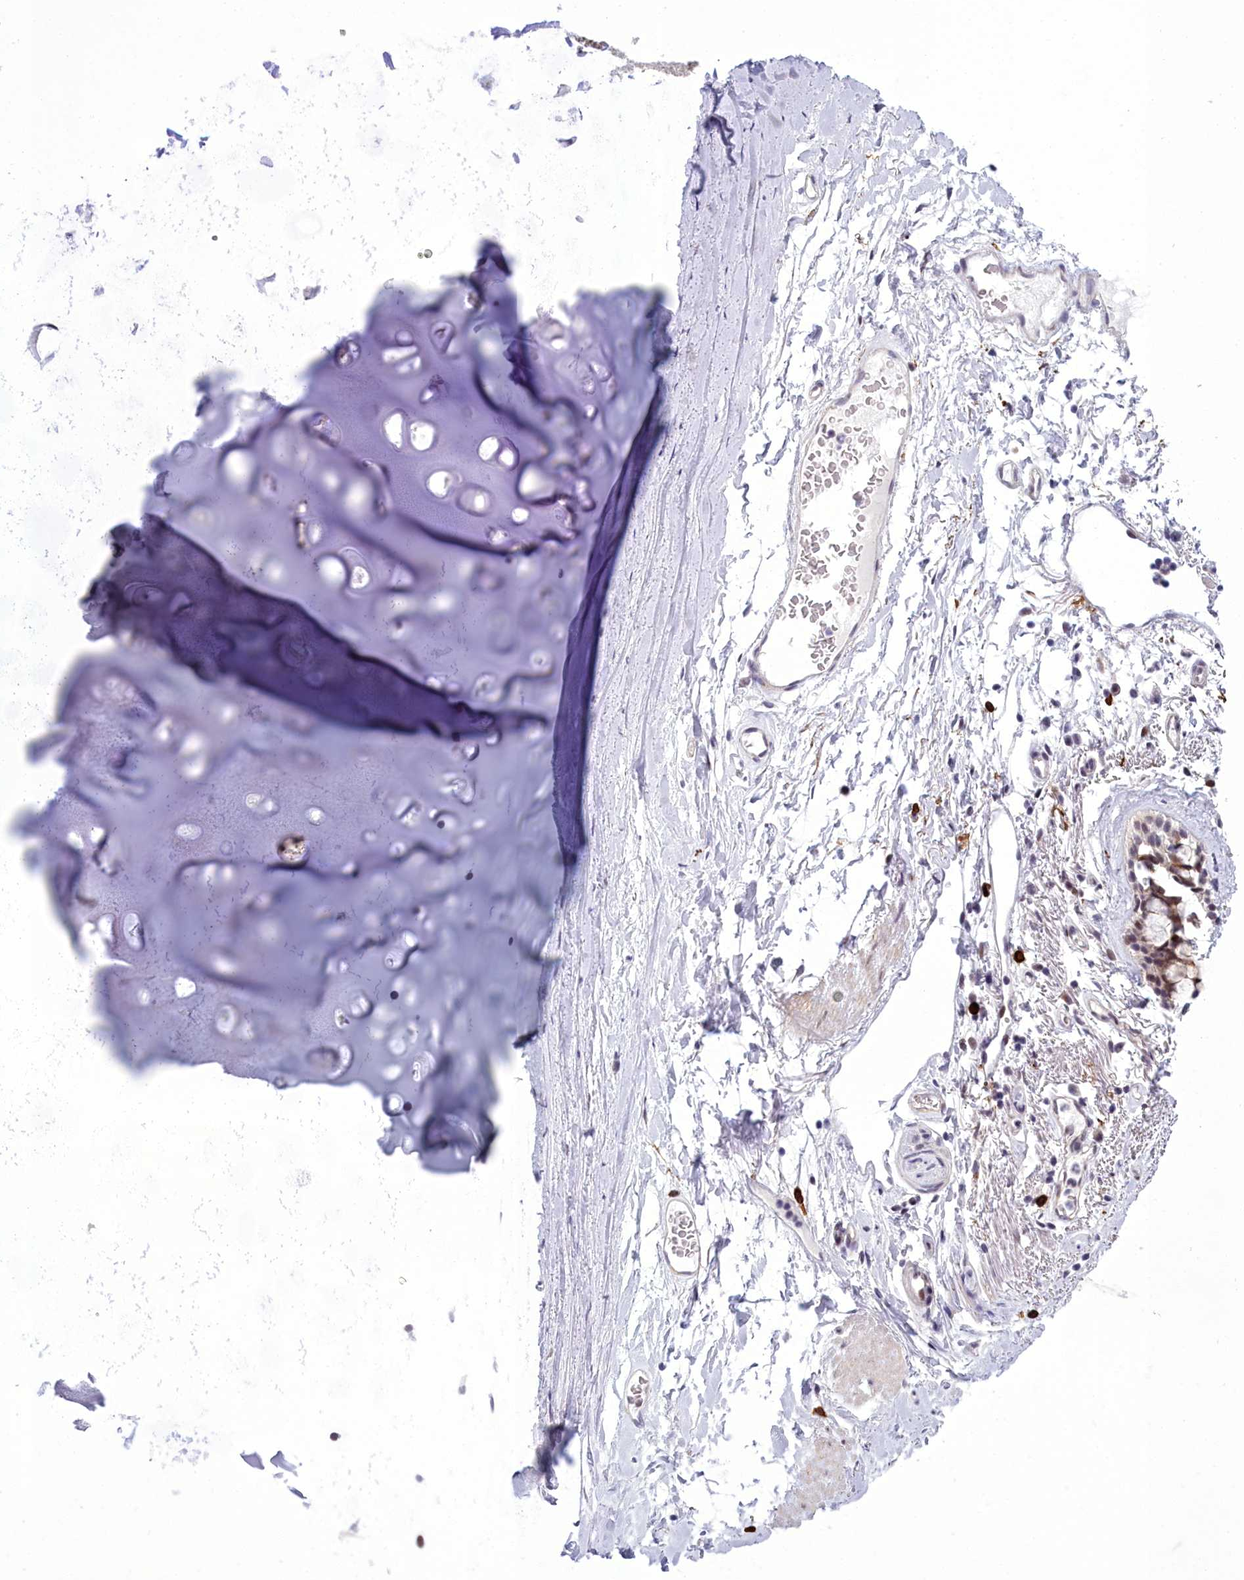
{"staining": {"intensity": "negative", "quantity": "none", "location": "none"}, "tissue": "adipose tissue", "cell_type": "Adipocytes", "image_type": "normal", "snomed": [{"axis": "morphology", "description": "Normal tissue, NOS"}, {"axis": "topography", "description": "Lymph node"}, {"axis": "topography", "description": "Bronchus"}], "caption": "Immunohistochemical staining of normal adipose tissue displays no significant expression in adipocytes.", "gene": "CEACAM19", "patient": {"sex": "male", "age": 63}}